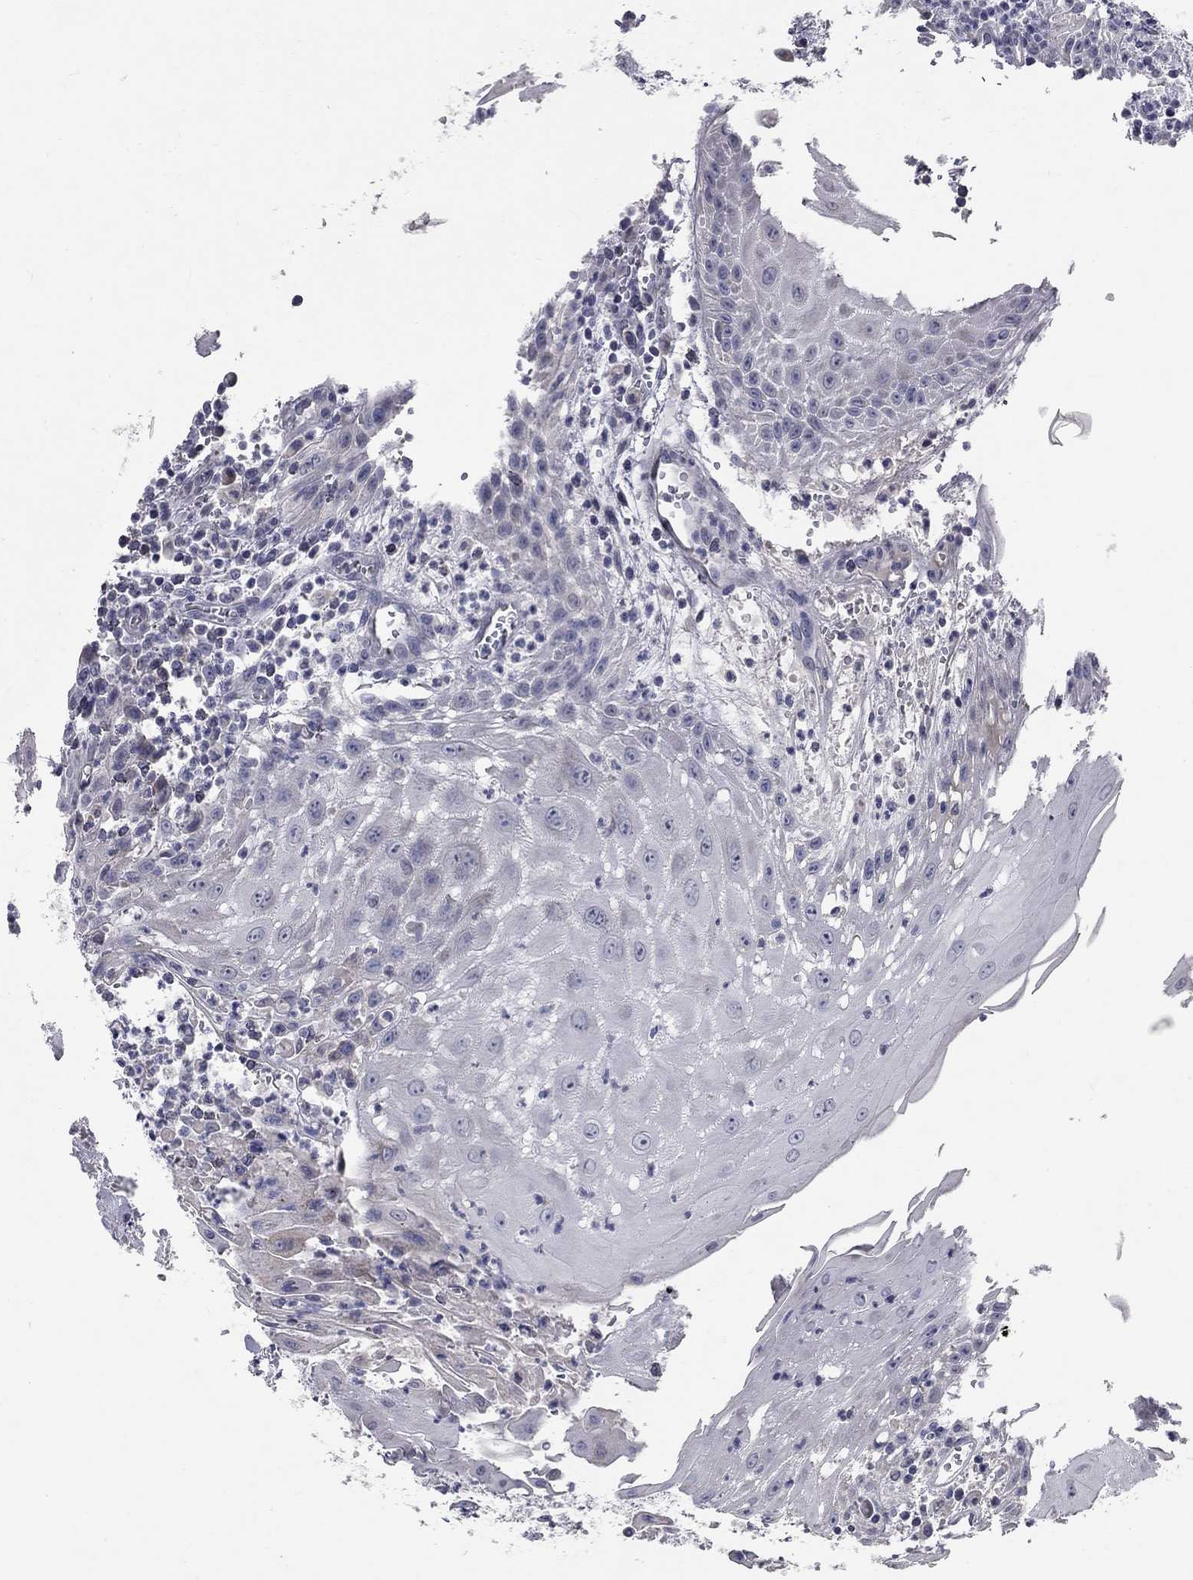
{"staining": {"intensity": "negative", "quantity": "none", "location": "none"}, "tissue": "head and neck cancer", "cell_type": "Tumor cells", "image_type": "cancer", "snomed": [{"axis": "morphology", "description": "Squamous cell carcinoma, NOS"}, {"axis": "topography", "description": "Oral tissue"}, {"axis": "topography", "description": "Head-Neck"}], "caption": "Micrograph shows no significant protein positivity in tumor cells of head and neck cancer (squamous cell carcinoma).", "gene": "SYT12", "patient": {"sex": "male", "age": 58}}